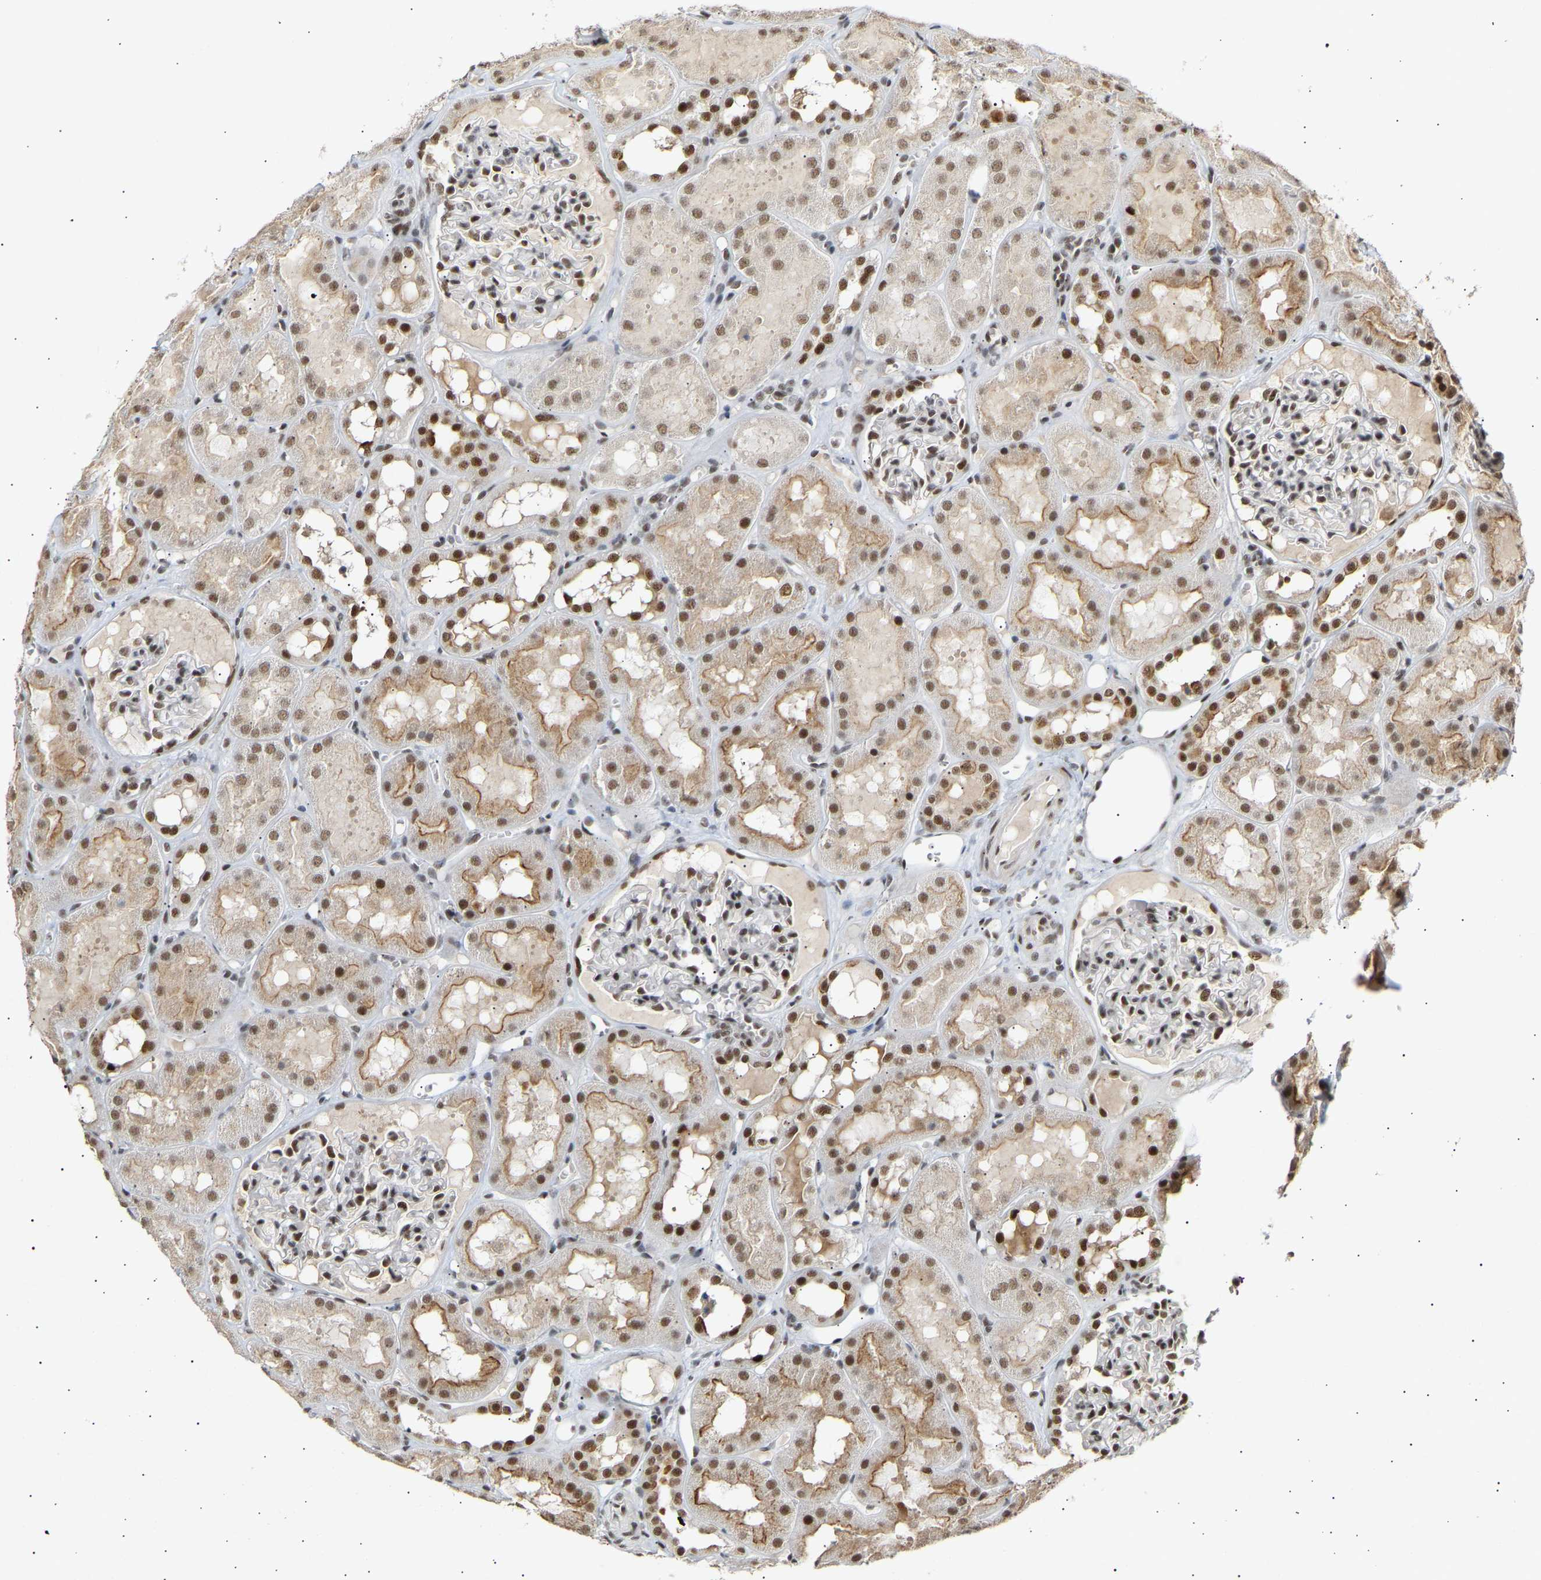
{"staining": {"intensity": "moderate", "quantity": ">75%", "location": "nuclear"}, "tissue": "kidney", "cell_type": "Cells in glomeruli", "image_type": "normal", "snomed": [{"axis": "morphology", "description": "Normal tissue, NOS"}, {"axis": "topography", "description": "Kidney"}, {"axis": "topography", "description": "Urinary bladder"}], "caption": "High-power microscopy captured an immunohistochemistry (IHC) histopathology image of unremarkable kidney, revealing moderate nuclear staining in approximately >75% of cells in glomeruli. Using DAB (3,3'-diaminobenzidine) (brown) and hematoxylin (blue) stains, captured at high magnification using brightfield microscopy.", "gene": "NELFB", "patient": {"sex": "male", "age": 16}}